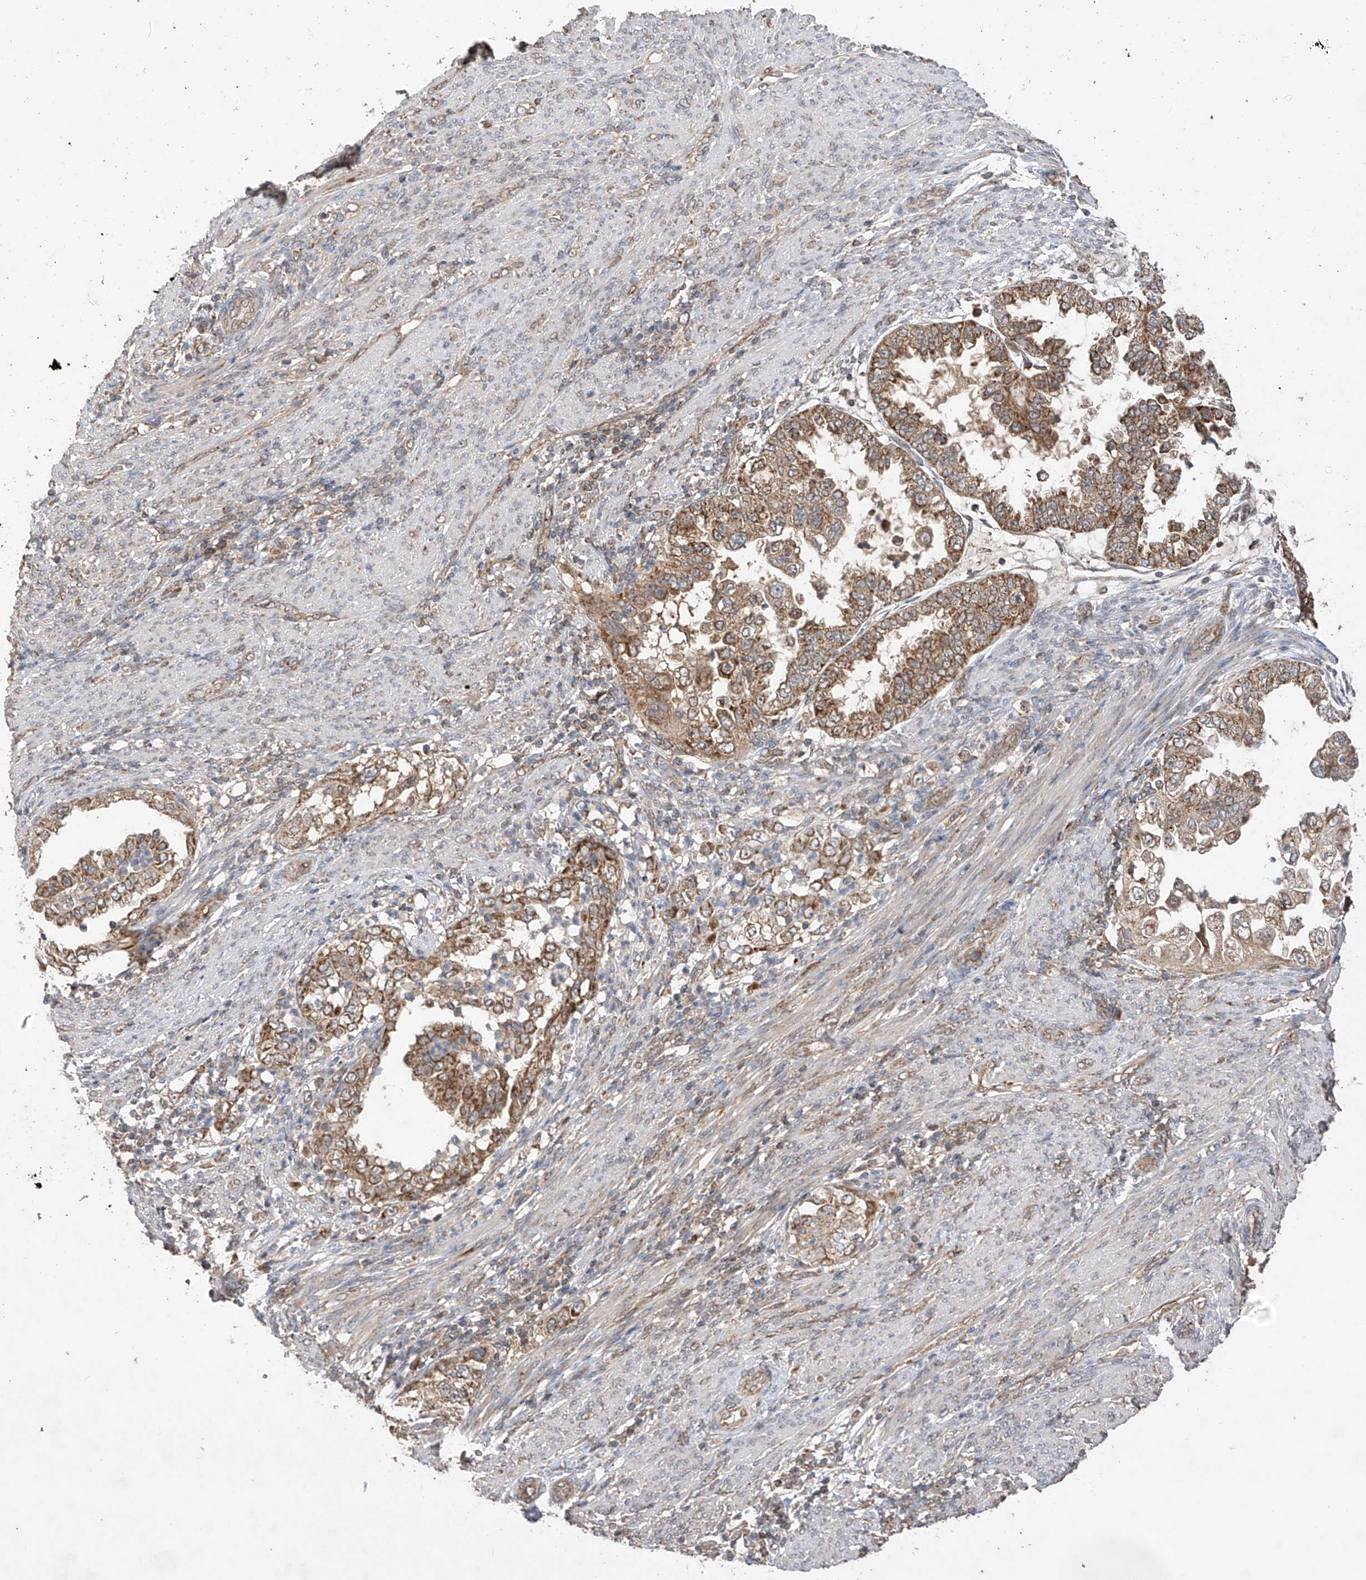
{"staining": {"intensity": "moderate", "quantity": ">75%", "location": "cytoplasmic/membranous"}, "tissue": "endometrial cancer", "cell_type": "Tumor cells", "image_type": "cancer", "snomed": [{"axis": "morphology", "description": "Adenocarcinoma, NOS"}, {"axis": "topography", "description": "Endometrium"}], "caption": "Human endometrial adenocarcinoma stained with a protein marker shows moderate staining in tumor cells.", "gene": "SDHAF4", "patient": {"sex": "female", "age": 85}}